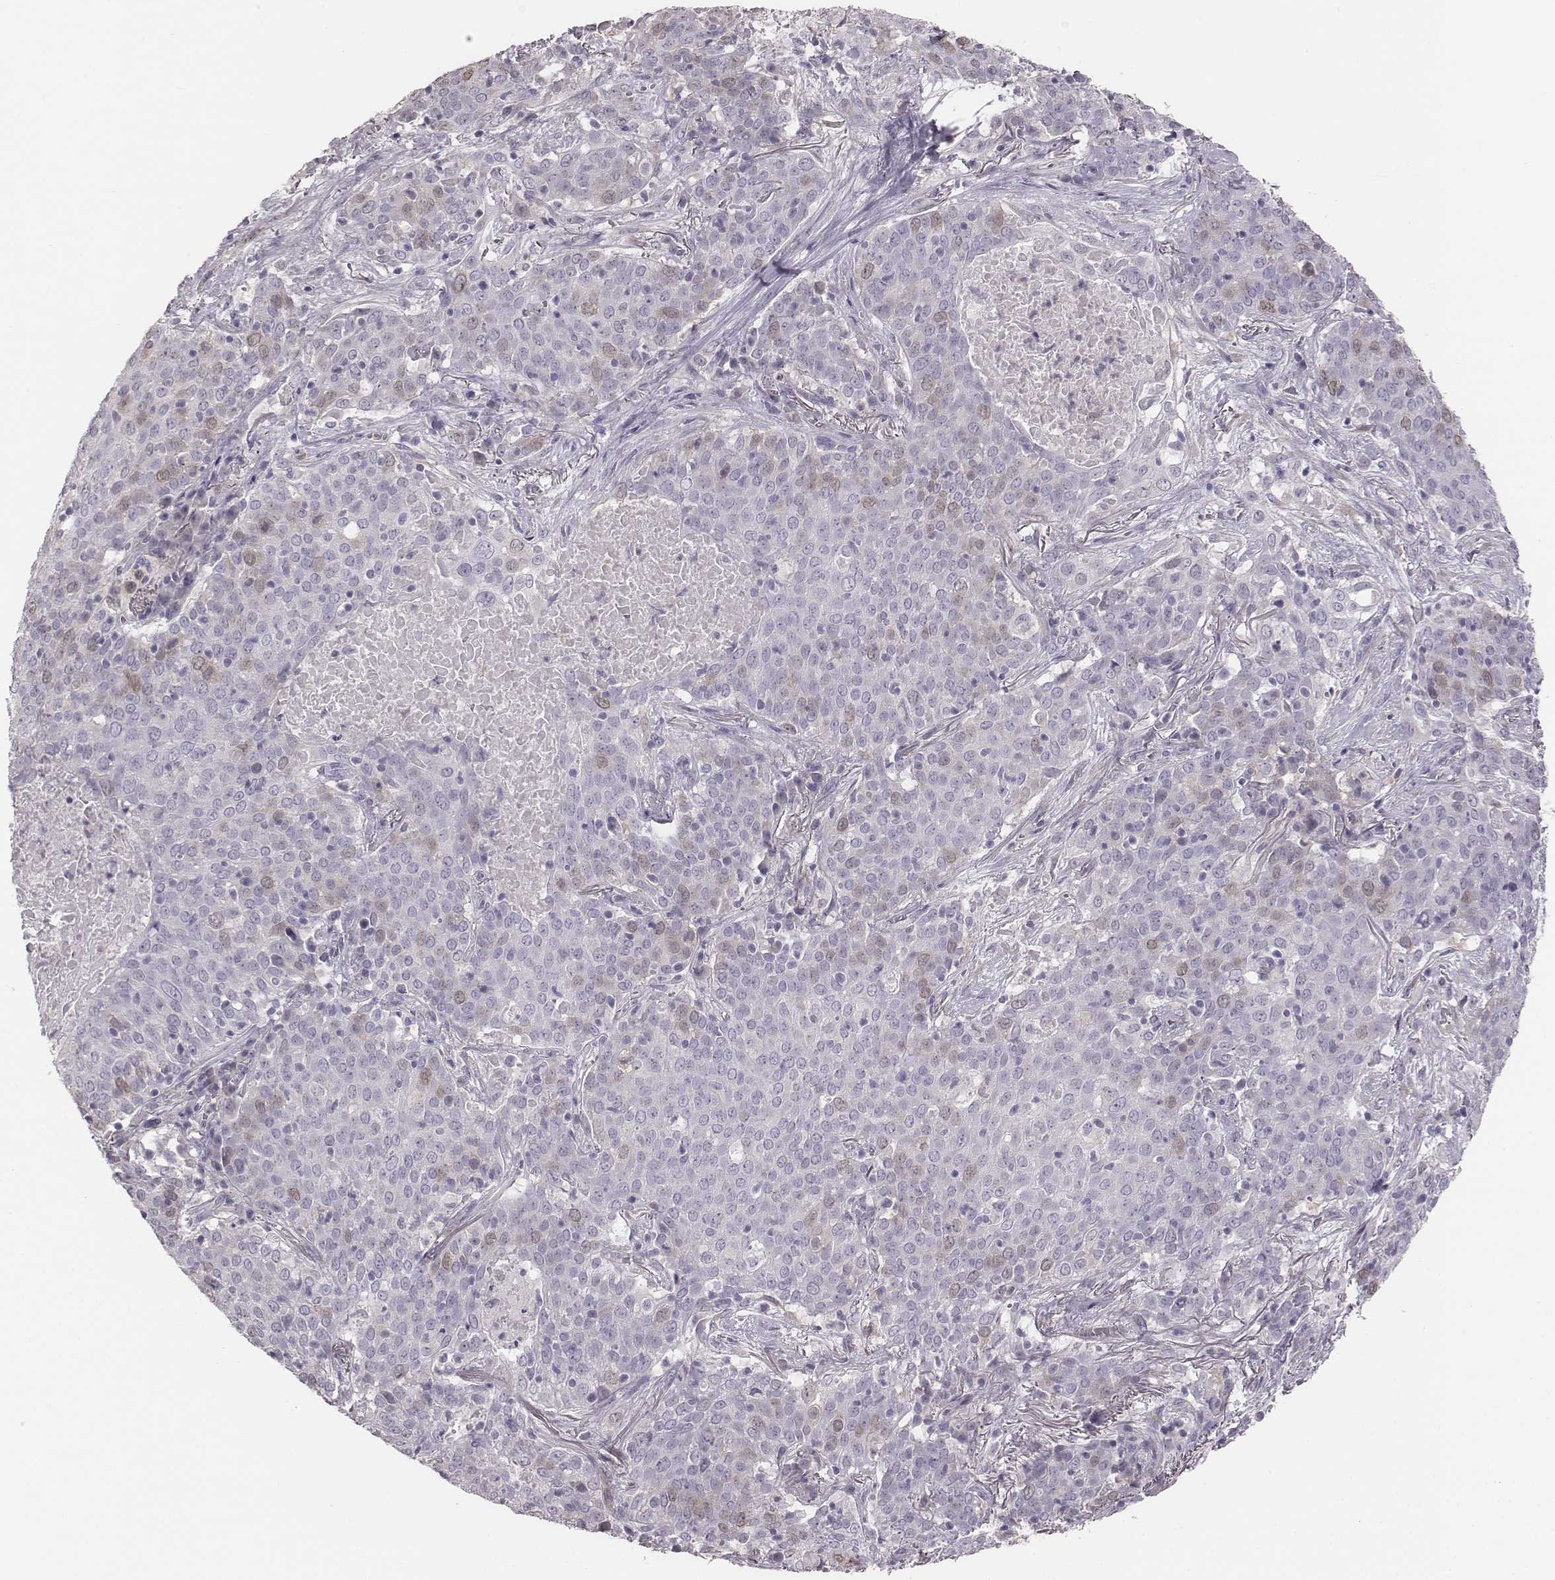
{"staining": {"intensity": "weak", "quantity": "<25%", "location": "nuclear"}, "tissue": "lung cancer", "cell_type": "Tumor cells", "image_type": "cancer", "snomed": [{"axis": "morphology", "description": "Squamous cell carcinoma, NOS"}, {"axis": "topography", "description": "Lung"}], "caption": "Histopathology image shows no significant protein expression in tumor cells of lung cancer. The staining is performed using DAB brown chromogen with nuclei counter-stained in using hematoxylin.", "gene": "PBK", "patient": {"sex": "male", "age": 82}}